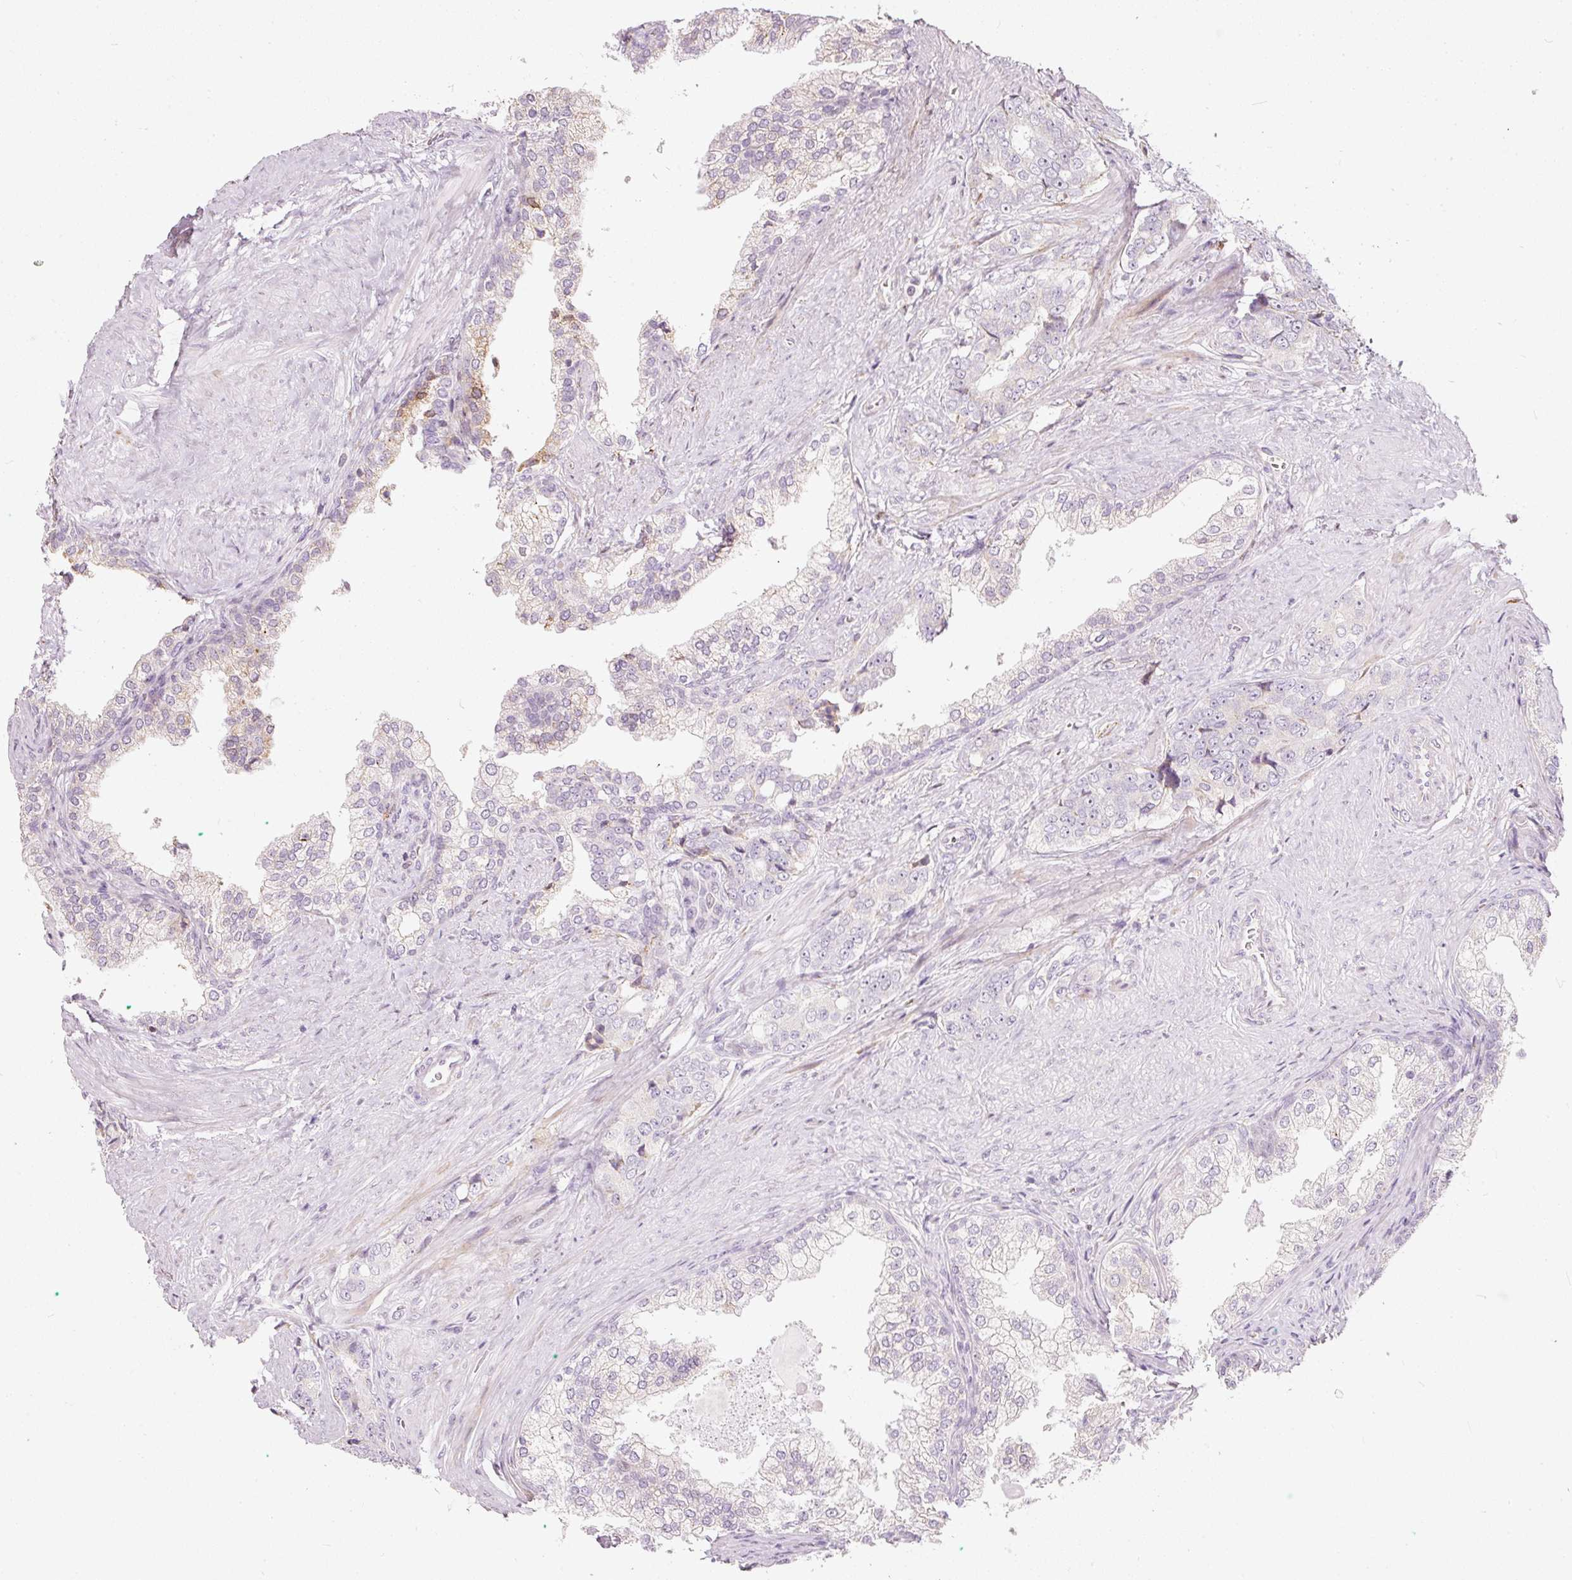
{"staining": {"intensity": "negative", "quantity": "none", "location": "none"}, "tissue": "prostate cancer", "cell_type": "Tumor cells", "image_type": "cancer", "snomed": [{"axis": "morphology", "description": "Adenocarcinoma, High grade"}, {"axis": "topography", "description": "Prostate"}], "caption": "High power microscopy micrograph of an IHC histopathology image of adenocarcinoma (high-grade) (prostate), revealing no significant positivity in tumor cells.", "gene": "RNF39", "patient": {"sex": "male", "age": 67}}